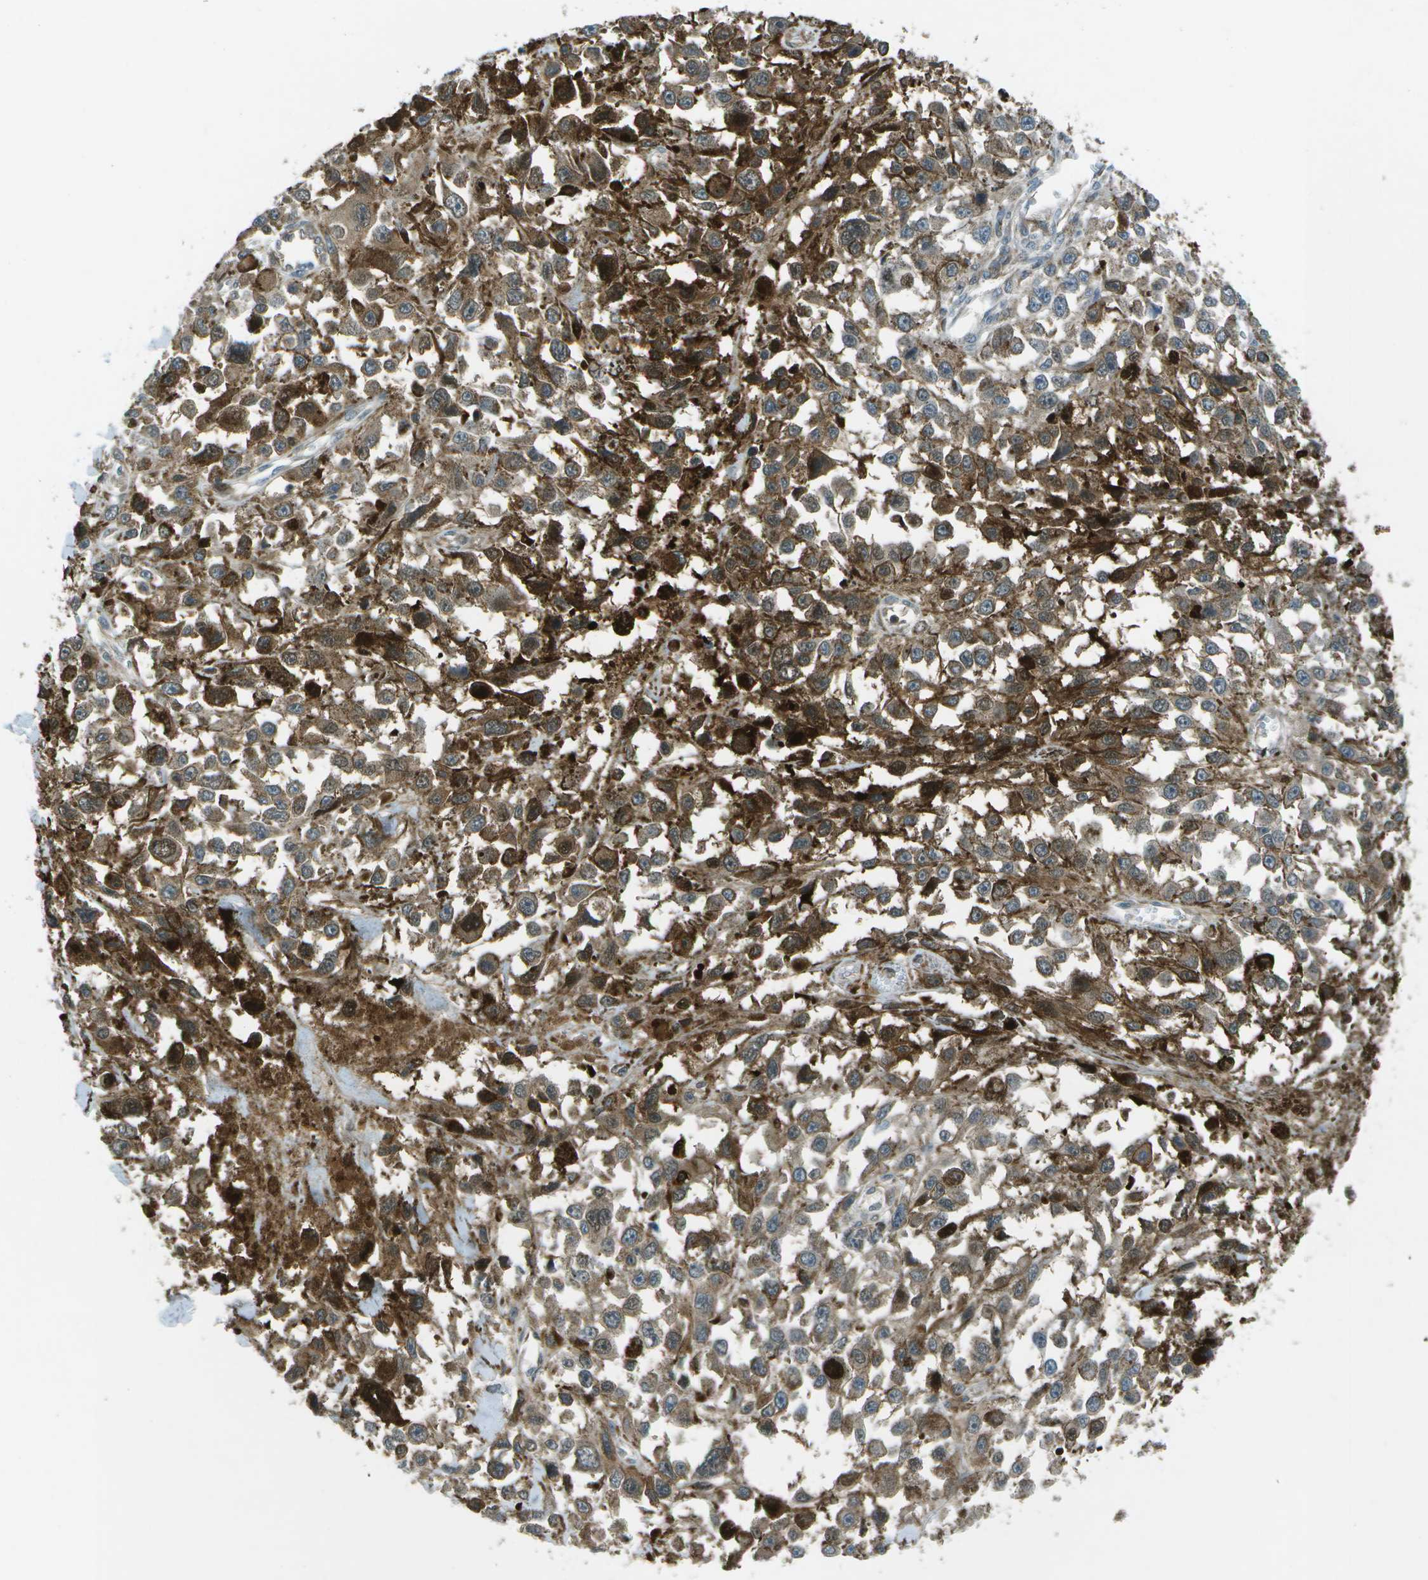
{"staining": {"intensity": "moderate", "quantity": ">75%", "location": "cytoplasmic/membranous"}, "tissue": "melanoma", "cell_type": "Tumor cells", "image_type": "cancer", "snomed": [{"axis": "morphology", "description": "Malignant melanoma, Metastatic site"}, {"axis": "topography", "description": "Lymph node"}], "caption": "Immunohistochemistry (IHC) photomicrograph of neoplastic tissue: human melanoma stained using immunohistochemistry (IHC) displays medium levels of moderate protein expression localized specifically in the cytoplasmic/membranous of tumor cells, appearing as a cytoplasmic/membranous brown color.", "gene": "TMEM19", "patient": {"sex": "male", "age": 59}}